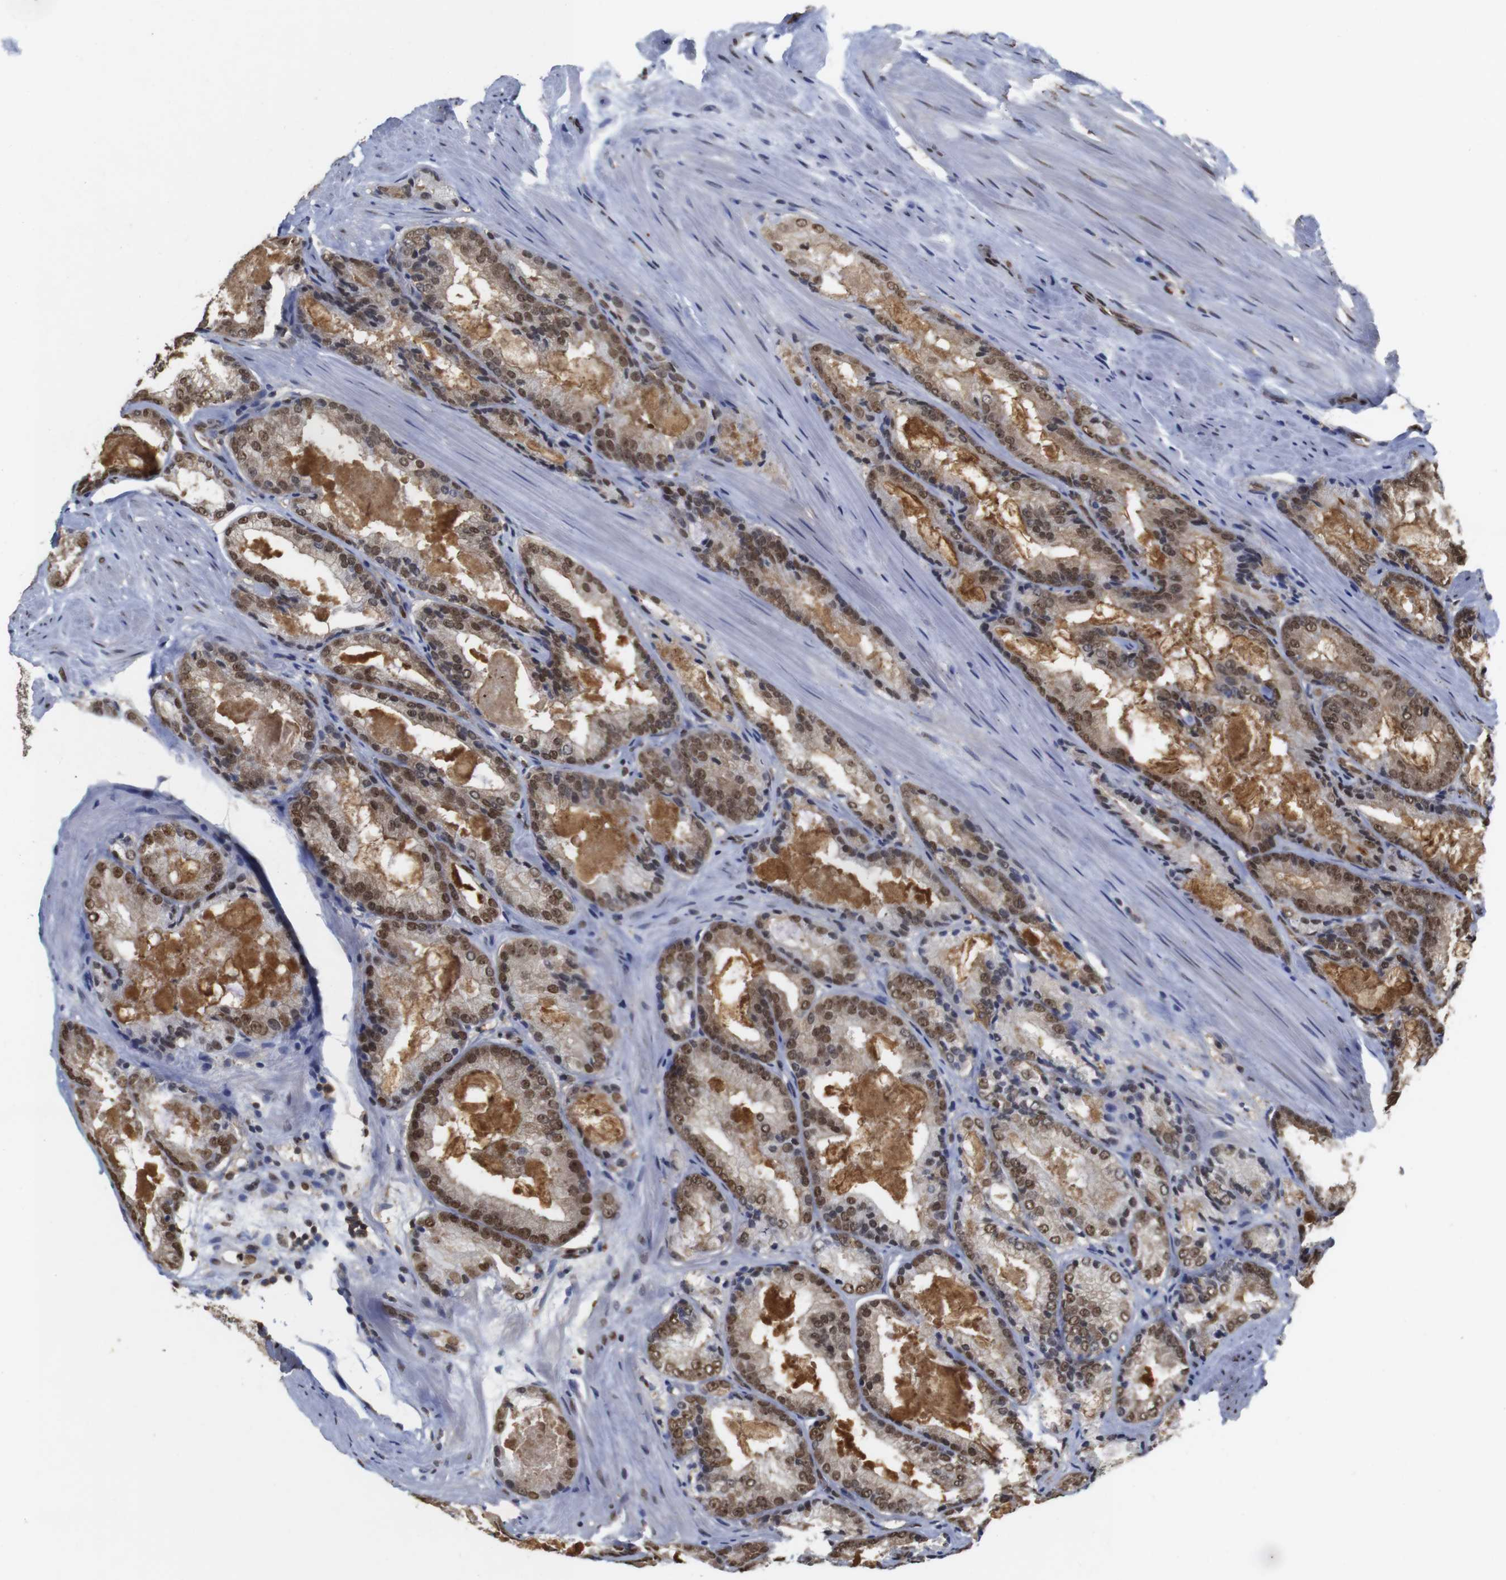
{"staining": {"intensity": "moderate", "quantity": ">75%", "location": "cytoplasmic/membranous,nuclear"}, "tissue": "prostate cancer", "cell_type": "Tumor cells", "image_type": "cancer", "snomed": [{"axis": "morphology", "description": "Adenocarcinoma, Low grade"}, {"axis": "topography", "description": "Prostate"}], "caption": "Human prostate adenocarcinoma (low-grade) stained with a brown dye exhibits moderate cytoplasmic/membranous and nuclear positive expression in approximately >75% of tumor cells.", "gene": "SUMO3", "patient": {"sex": "male", "age": 64}}